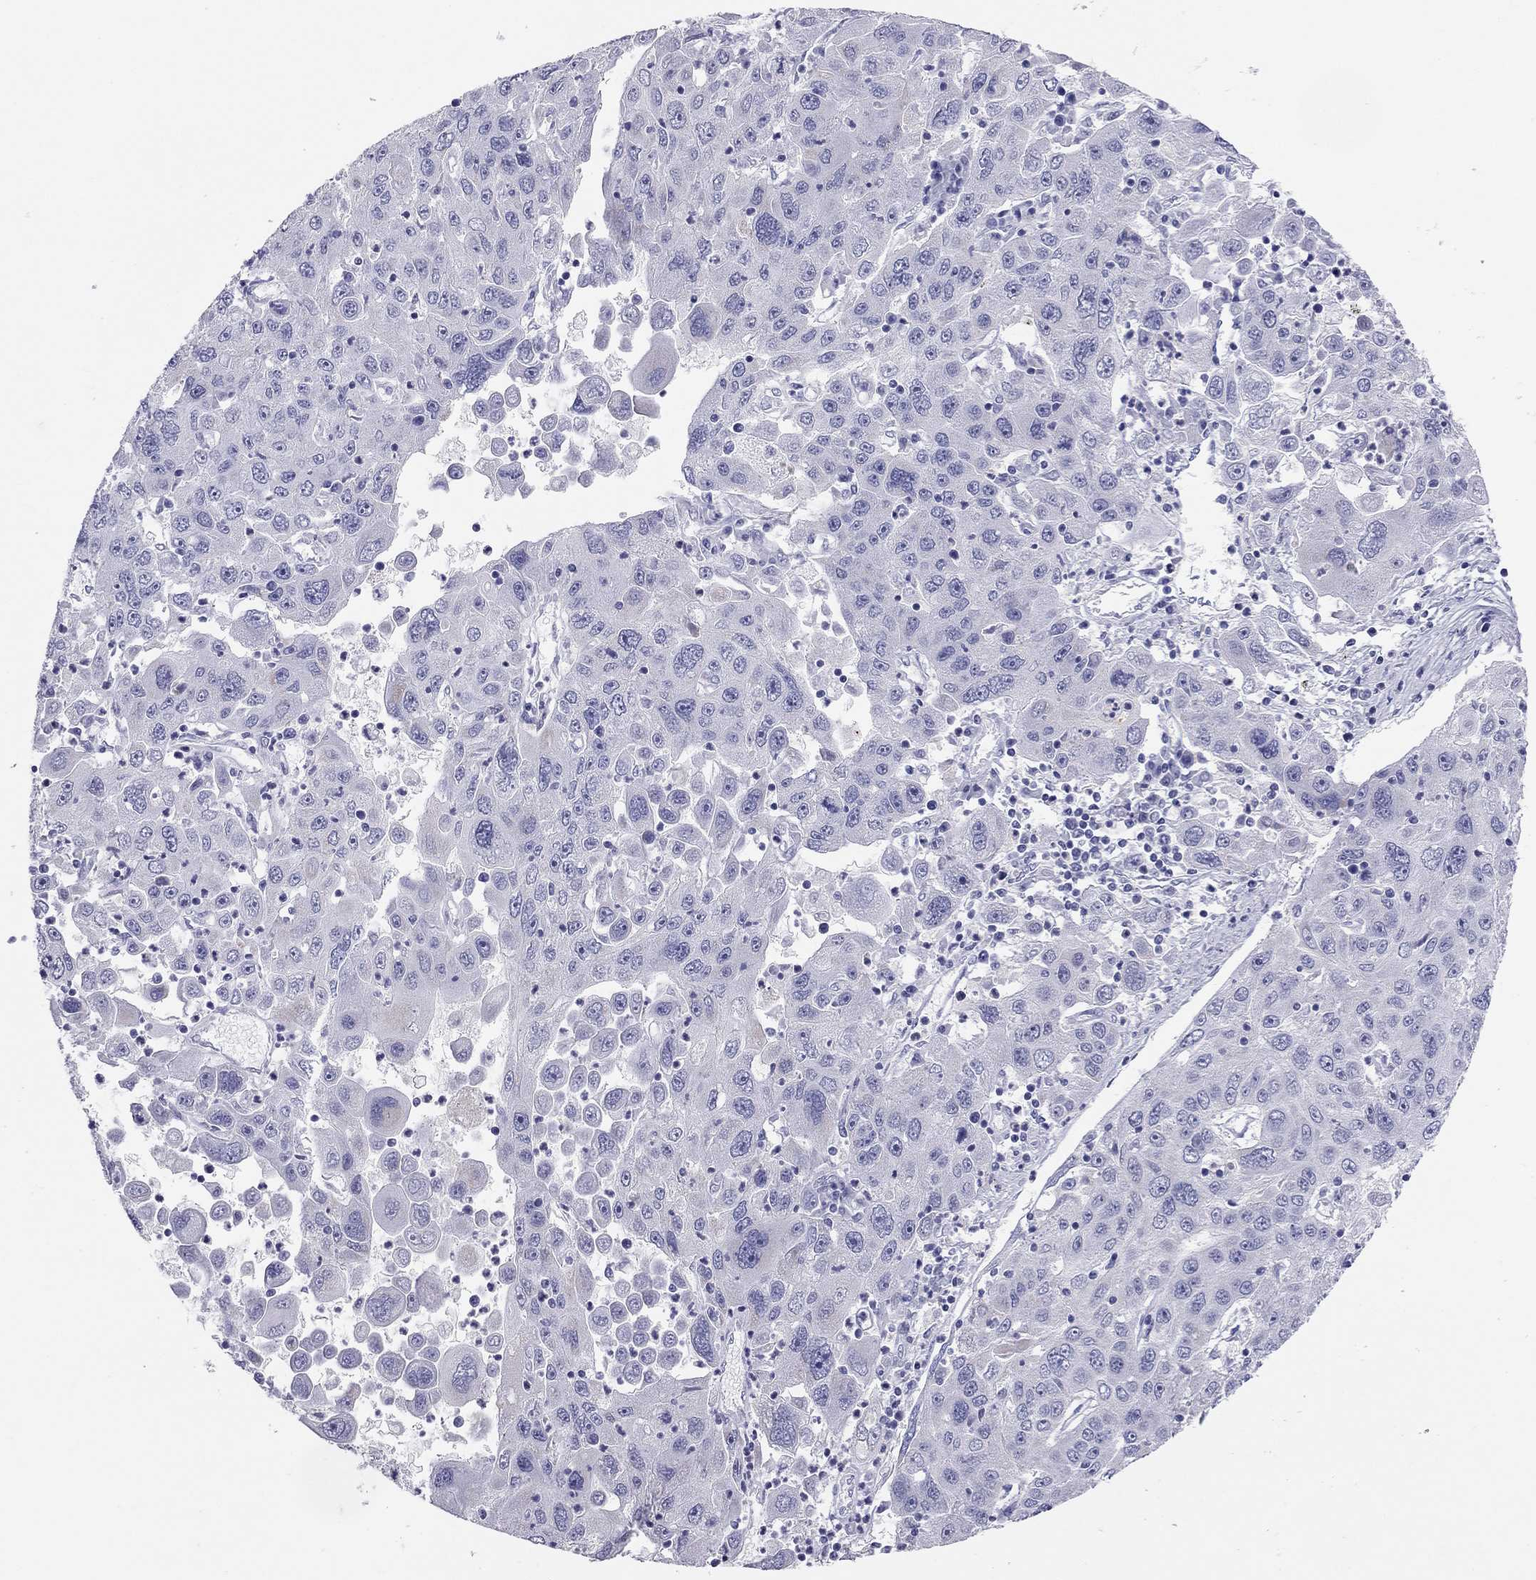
{"staining": {"intensity": "negative", "quantity": "none", "location": "none"}, "tissue": "stomach cancer", "cell_type": "Tumor cells", "image_type": "cancer", "snomed": [{"axis": "morphology", "description": "Adenocarcinoma, NOS"}, {"axis": "topography", "description": "Stomach"}], "caption": "High magnification brightfield microscopy of stomach cancer (adenocarcinoma) stained with DAB (brown) and counterstained with hematoxylin (blue): tumor cells show no significant positivity.", "gene": "DPY19L2", "patient": {"sex": "male", "age": 56}}